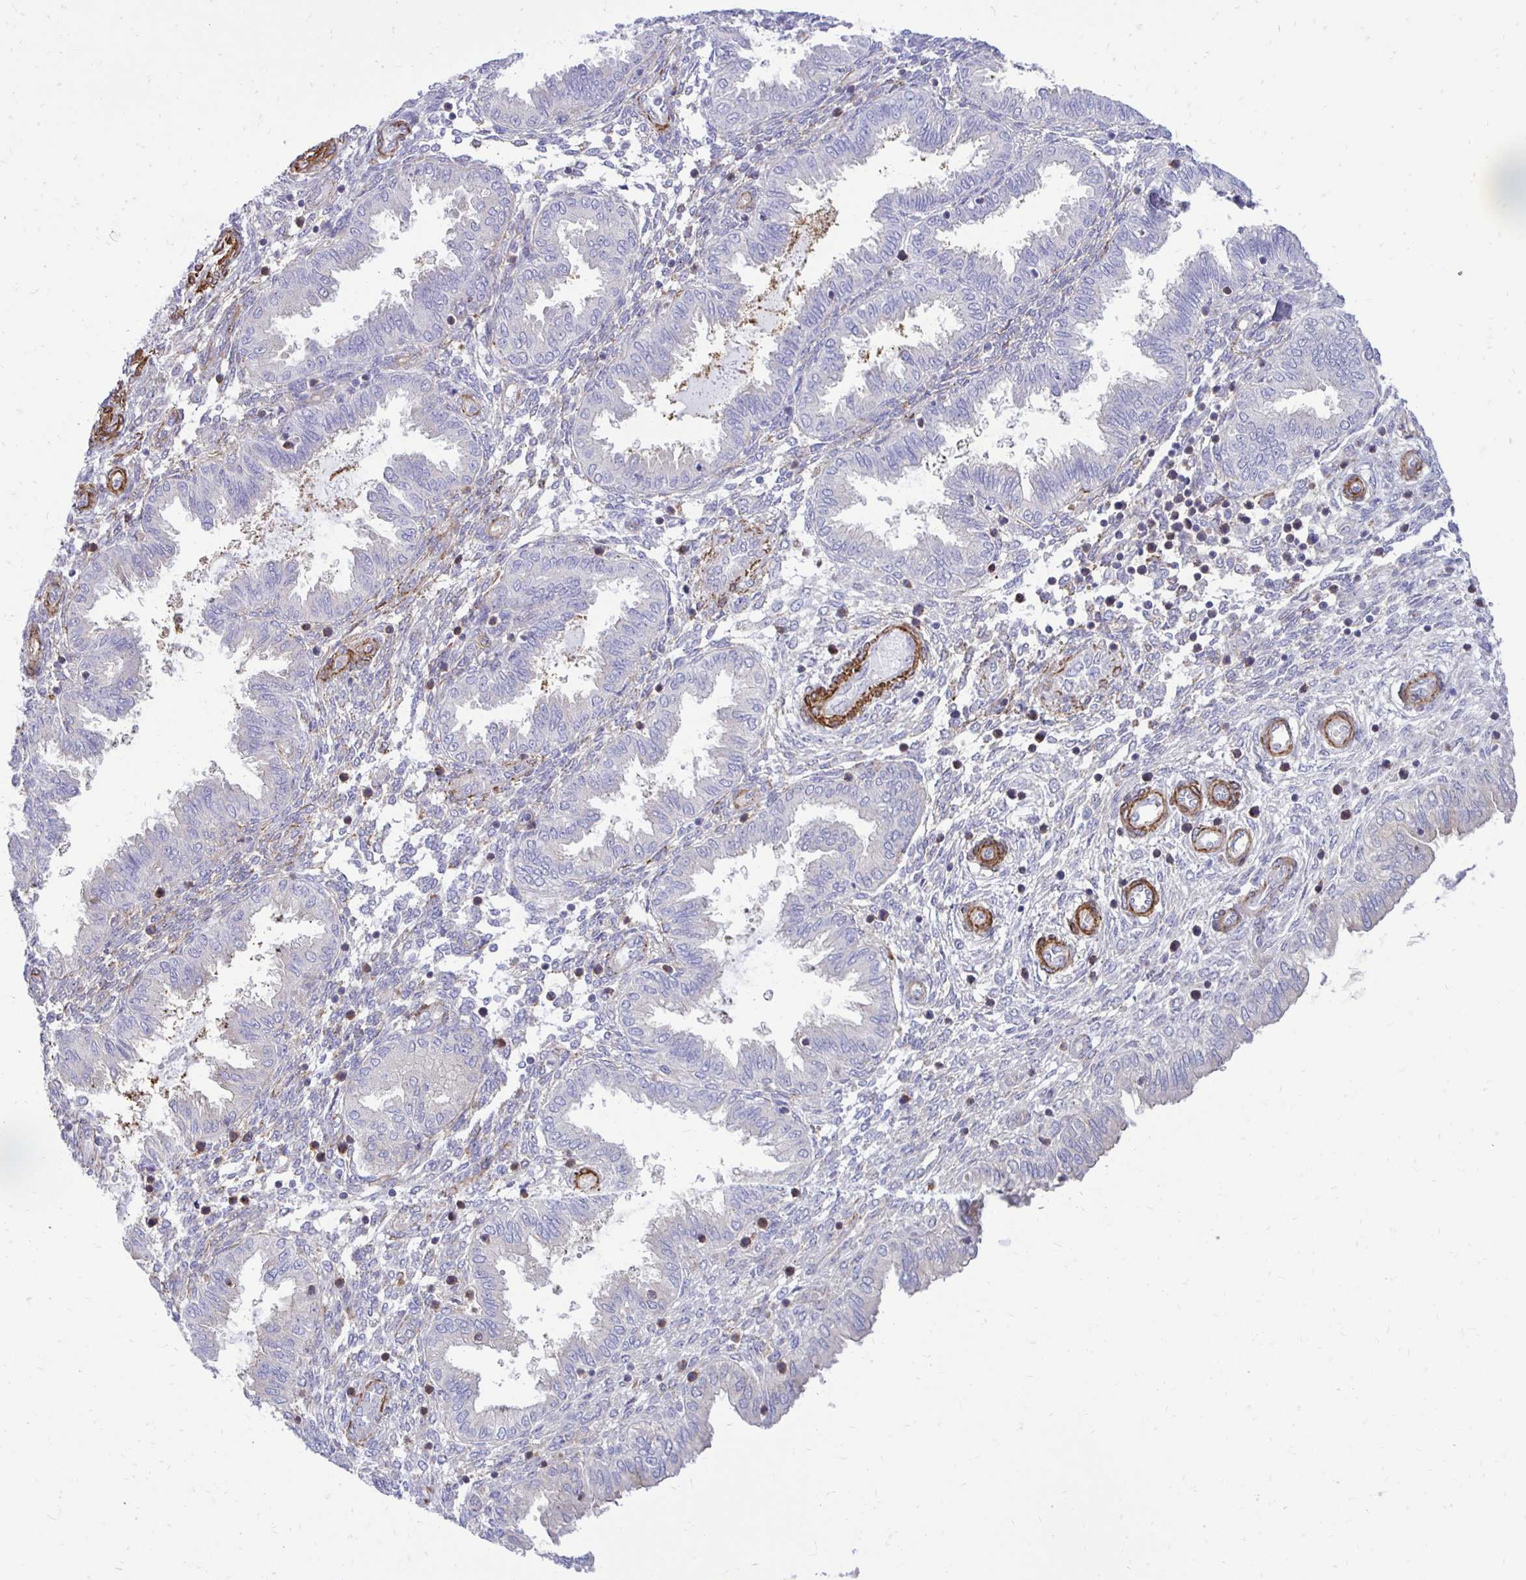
{"staining": {"intensity": "moderate", "quantity": "<25%", "location": "cytoplasmic/membranous"}, "tissue": "endometrium", "cell_type": "Cells in endometrial stroma", "image_type": "normal", "snomed": [{"axis": "morphology", "description": "Normal tissue, NOS"}, {"axis": "topography", "description": "Endometrium"}], "caption": "Cells in endometrial stroma exhibit low levels of moderate cytoplasmic/membranous expression in approximately <25% of cells in benign human endometrium.", "gene": "CTPS1", "patient": {"sex": "female", "age": 33}}